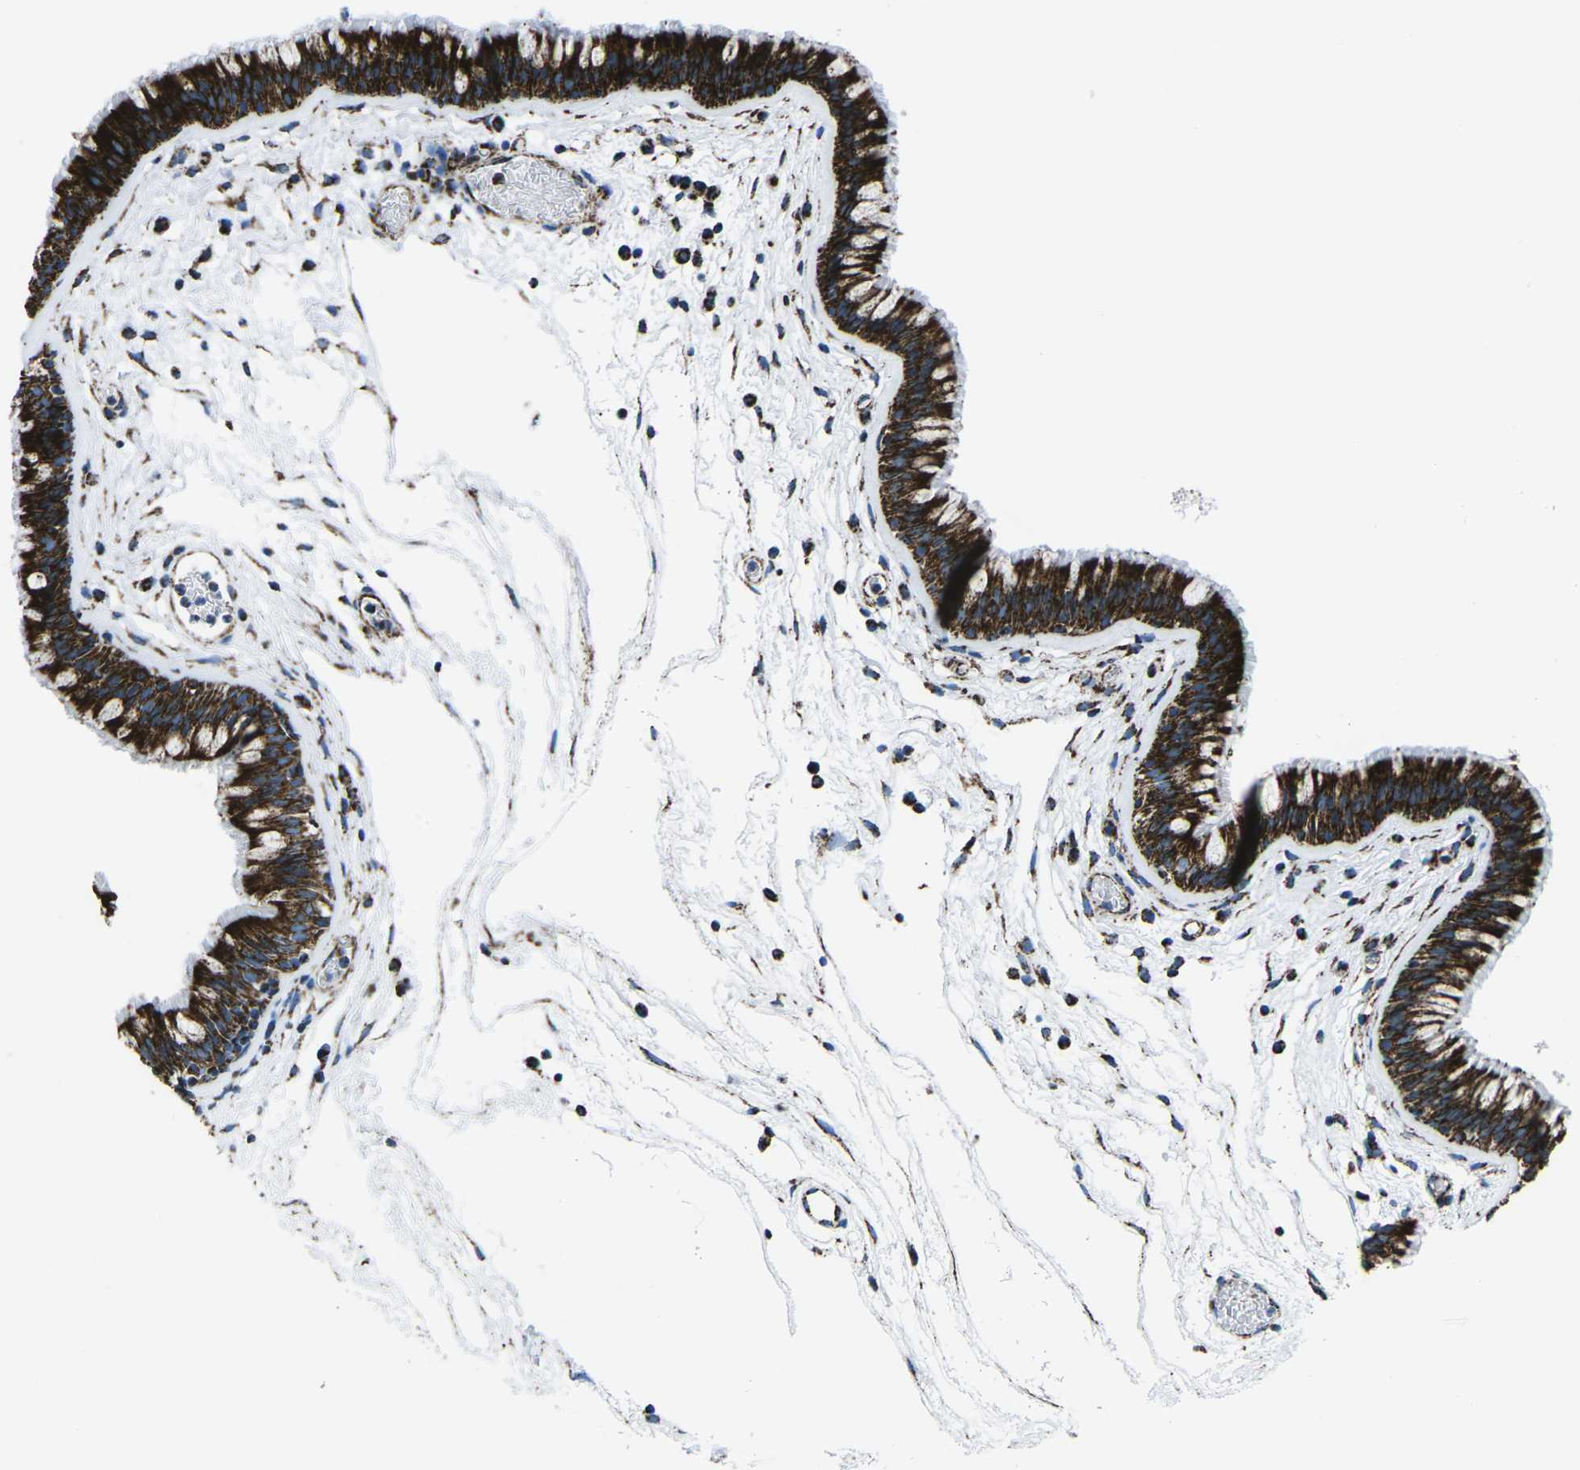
{"staining": {"intensity": "strong", "quantity": ">75%", "location": "cytoplasmic/membranous"}, "tissue": "nasopharynx", "cell_type": "Respiratory epithelial cells", "image_type": "normal", "snomed": [{"axis": "morphology", "description": "Normal tissue, NOS"}, {"axis": "morphology", "description": "Inflammation, NOS"}, {"axis": "topography", "description": "Nasopharynx"}], "caption": "High-power microscopy captured an immunohistochemistry (IHC) micrograph of unremarkable nasopharynx, revealing strong cytoplasmic/membranous staining in about >75% of respiratory epithelial cells. Using DAB (3,3'-diaminobenzidine) (brown) and hematoxylin (blue) stains, captured at high magnification using brightfield microscopy.", "gene": "MT", "patient": {"sex": "male", "age": 48}}